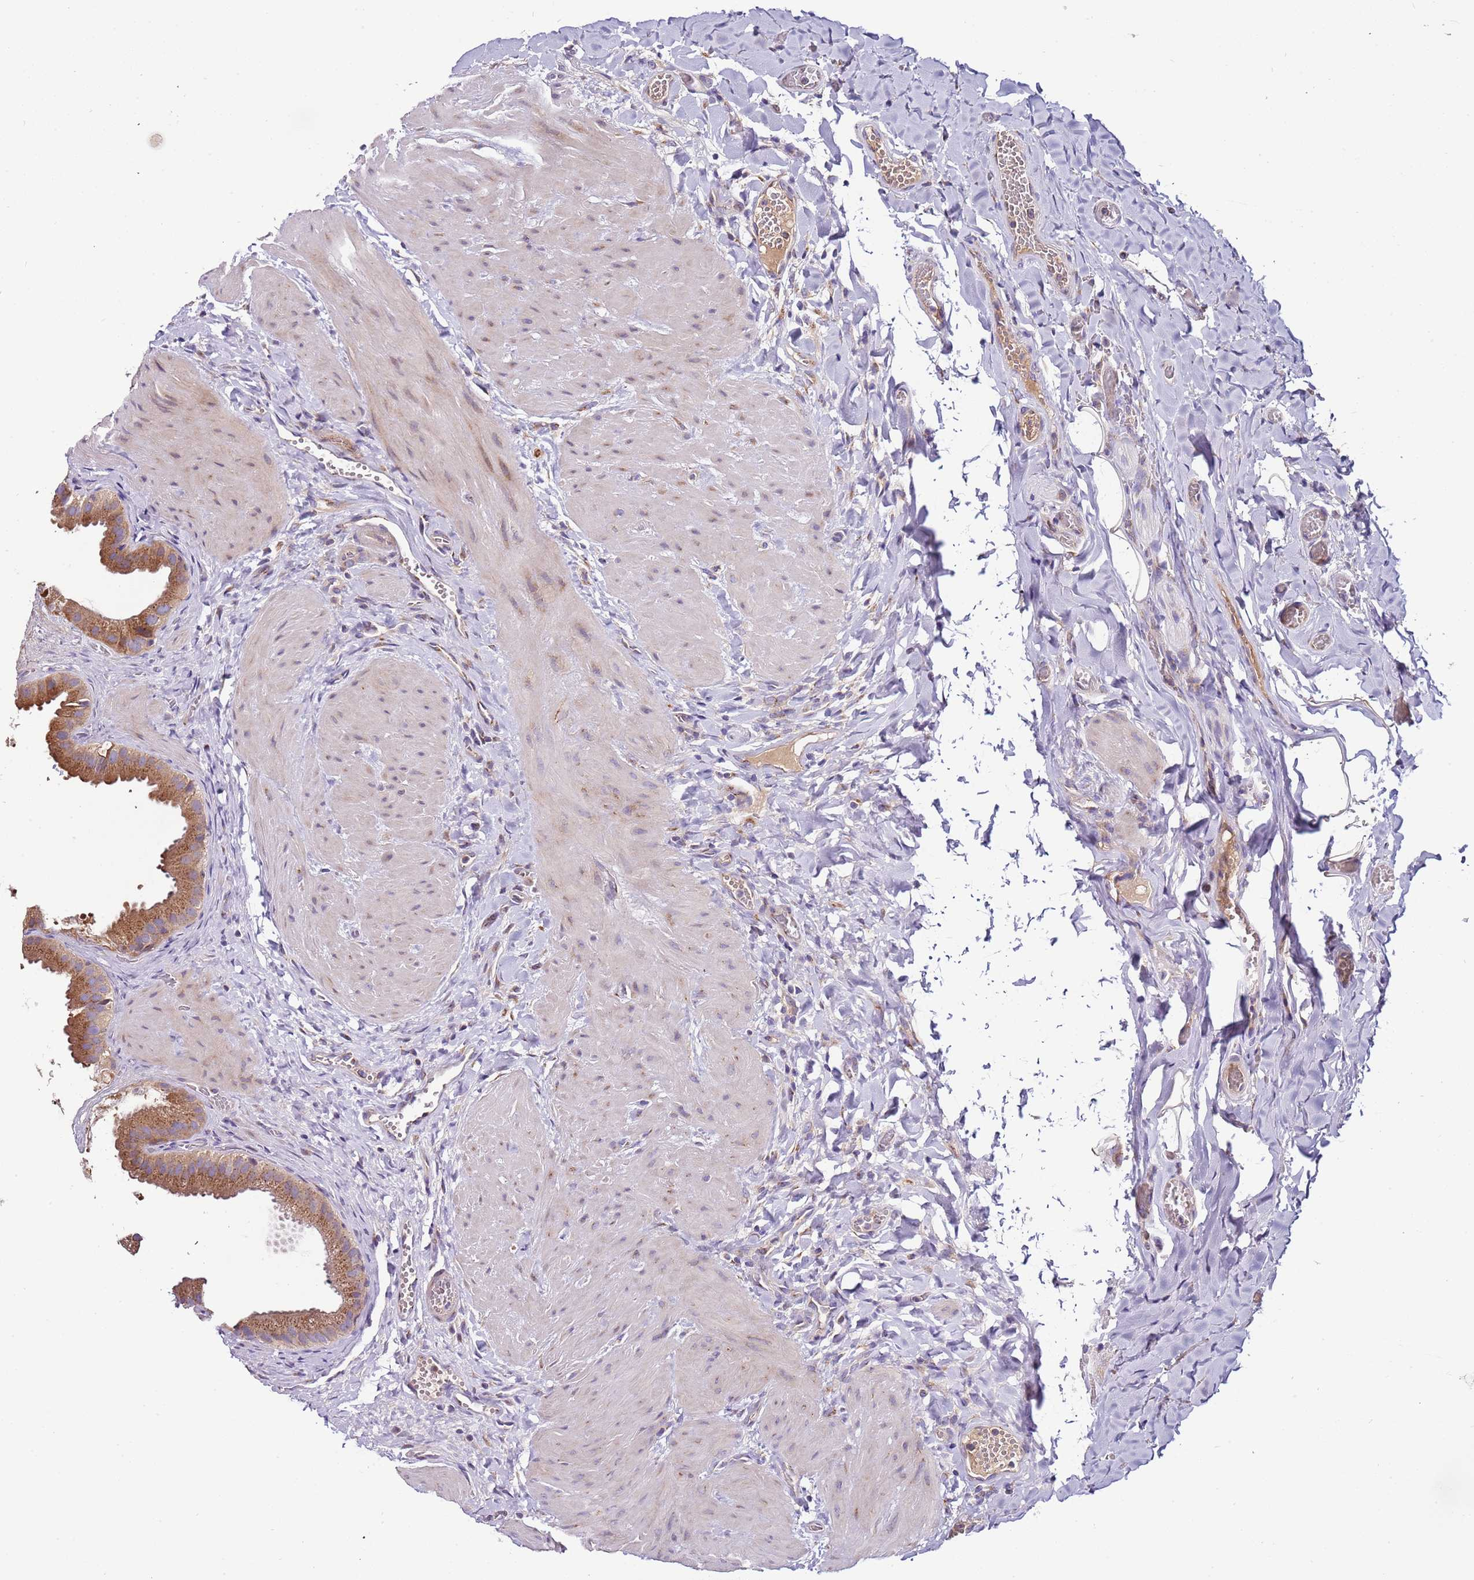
{"staining": {"intensity": "strong", "quantity": ">75%", "location": "cytoplasmic/membranous"}, "tissue": "gallbladder", "cell_type": "Glandular cells", "image_type": "normal", "snomed": [{"axis": "morphology", "description": "Normal tissue, NOS"}, {"axis": "topography", "description": "Gallbladder"}], "caption": "This histopathology image exhibits immunohistochemistry staining of benign gallbladder, with high strong cytoplasmic/membranous expression in about >75% of glandular cells.", "gene": "FAM20A", "patient": {"sex": "male", "age": 55}}